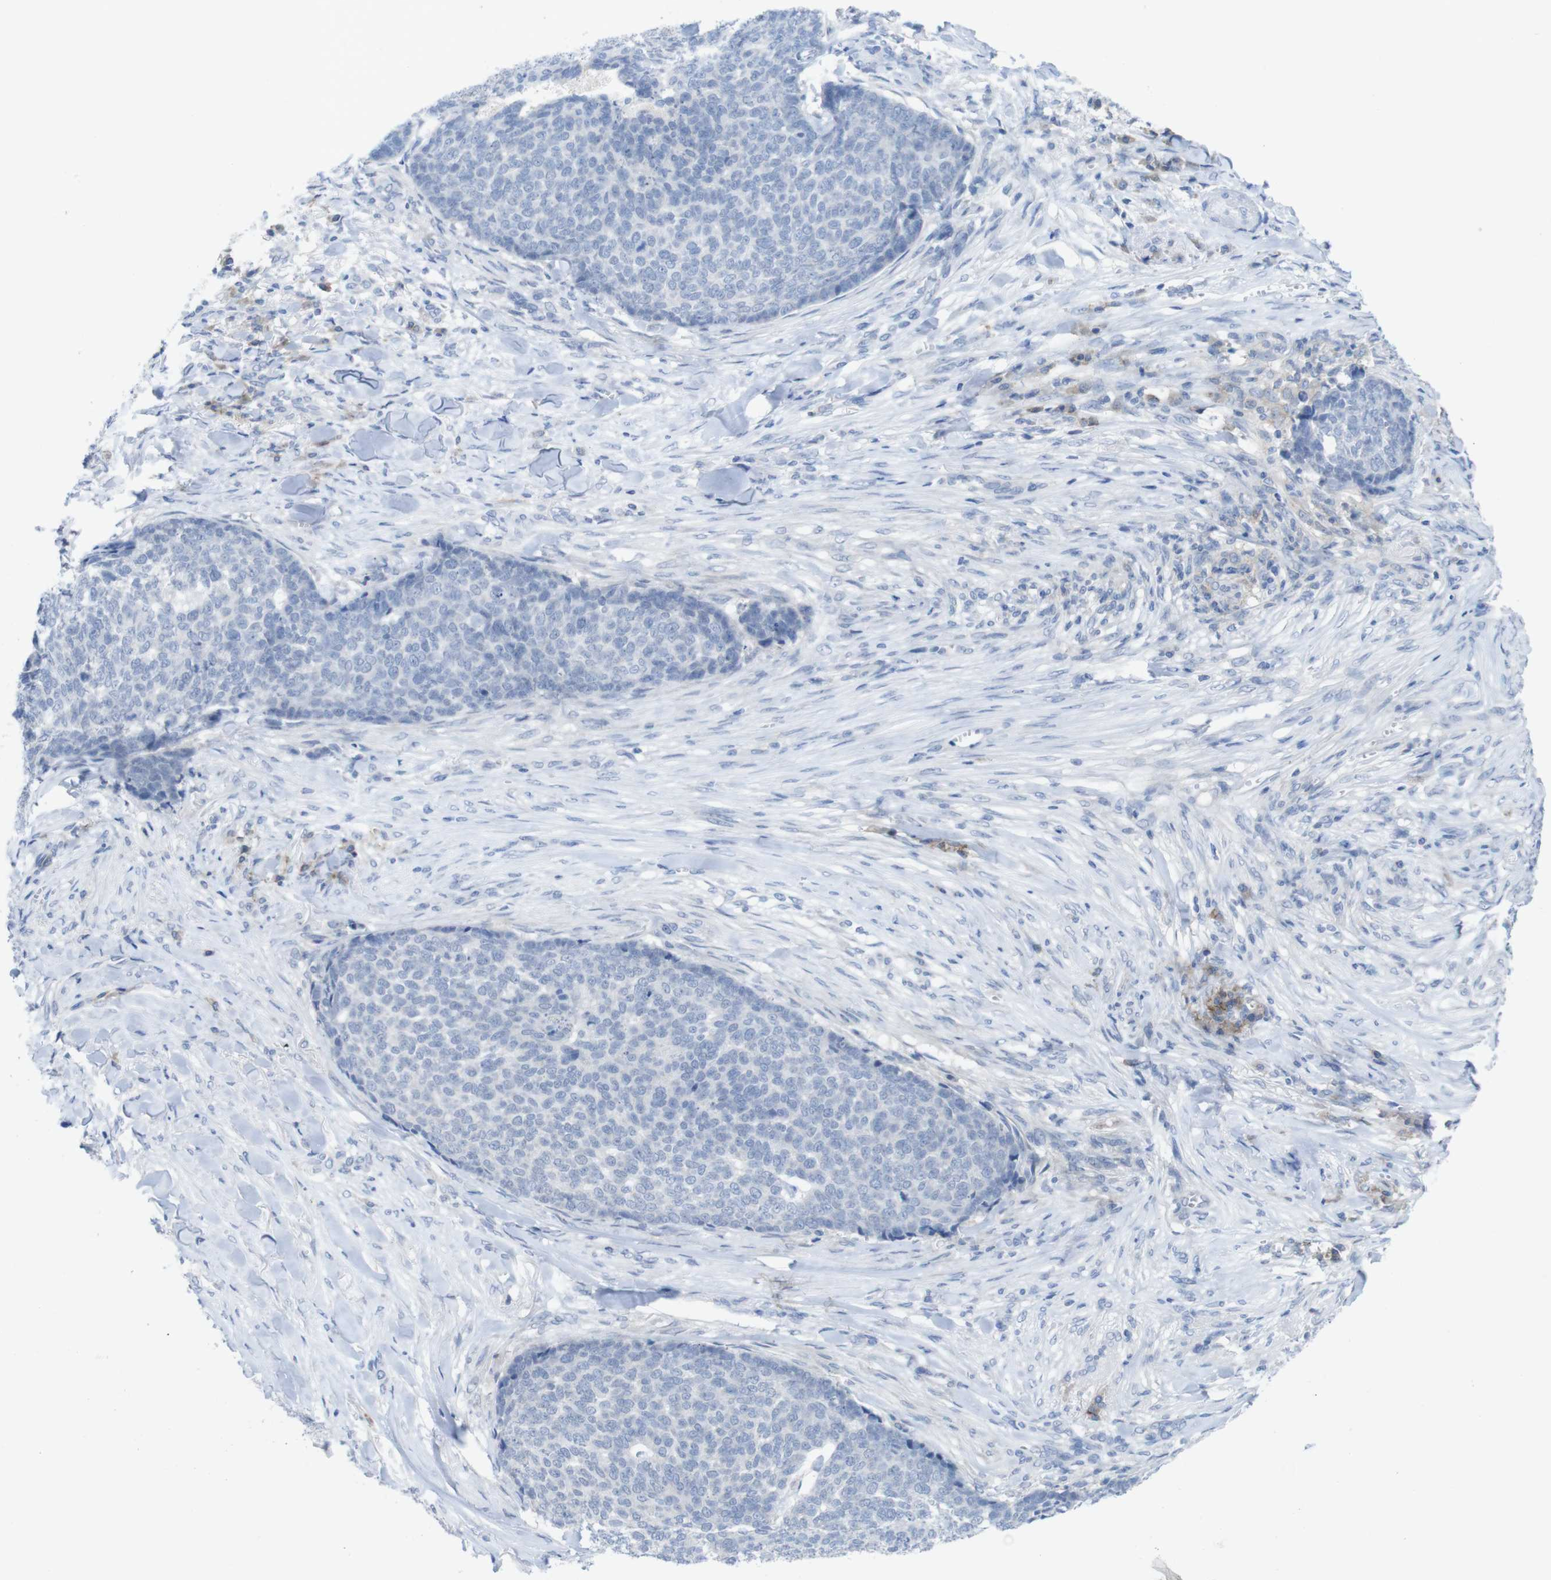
{"staining": {"intensity": "negative", "quantity": "none", "location": "none"}, "tissue": "skin cancer", "cell_type": "Tumor cells", "image_type": "cancer", "snomed": [{"axis": "morphology", "description": "Basal cell carcinoma"}, {"axis": "topography", "description": "Skin"}], "caption": "IHC micrograph of neoplastic tissue: human skin basal cell carcinoma stained with DAB (3,3'-diaminobenzidine) exhibits no significant protein positivity in tumor cells.", "gene": "SLAMF7", "patient": {"sex": "male", "age": 84}}